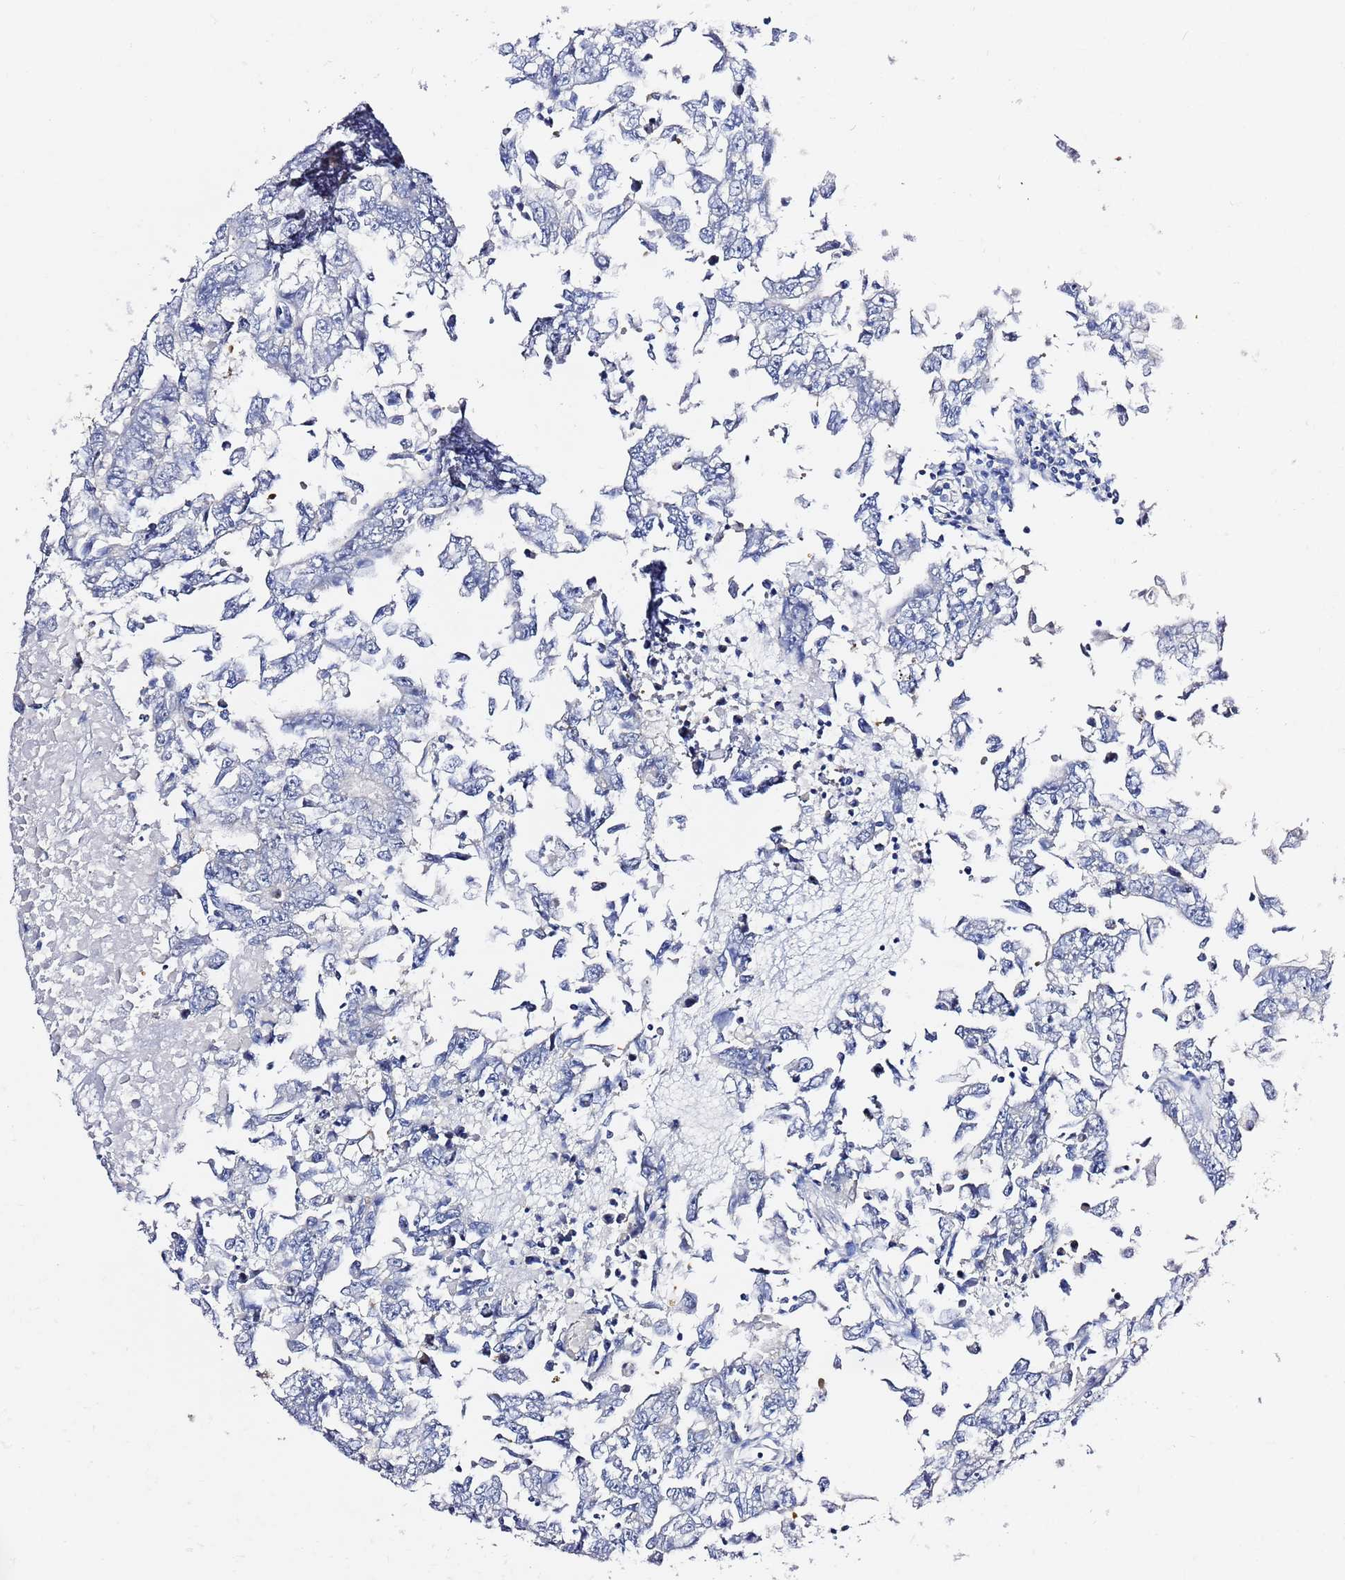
{"staining": {"intensity": "negative", "quantity": "none", "location": "none"}, "tissue": "testis cancer", "cell_type": "Tumor cells", "image_type": "cancer", "snomed": [{"axis": "morphology", "description": "Carcinoma, Embryonal, NOS"}, {"axis": "topography", "description": "Testis"}], "caption": "This is an IHC histopathology image of human testis embryonal carcinoma. There is no staining in tumor cells.", "gene": "LENG1", "patient": {"sex": "male", "age": 25}}